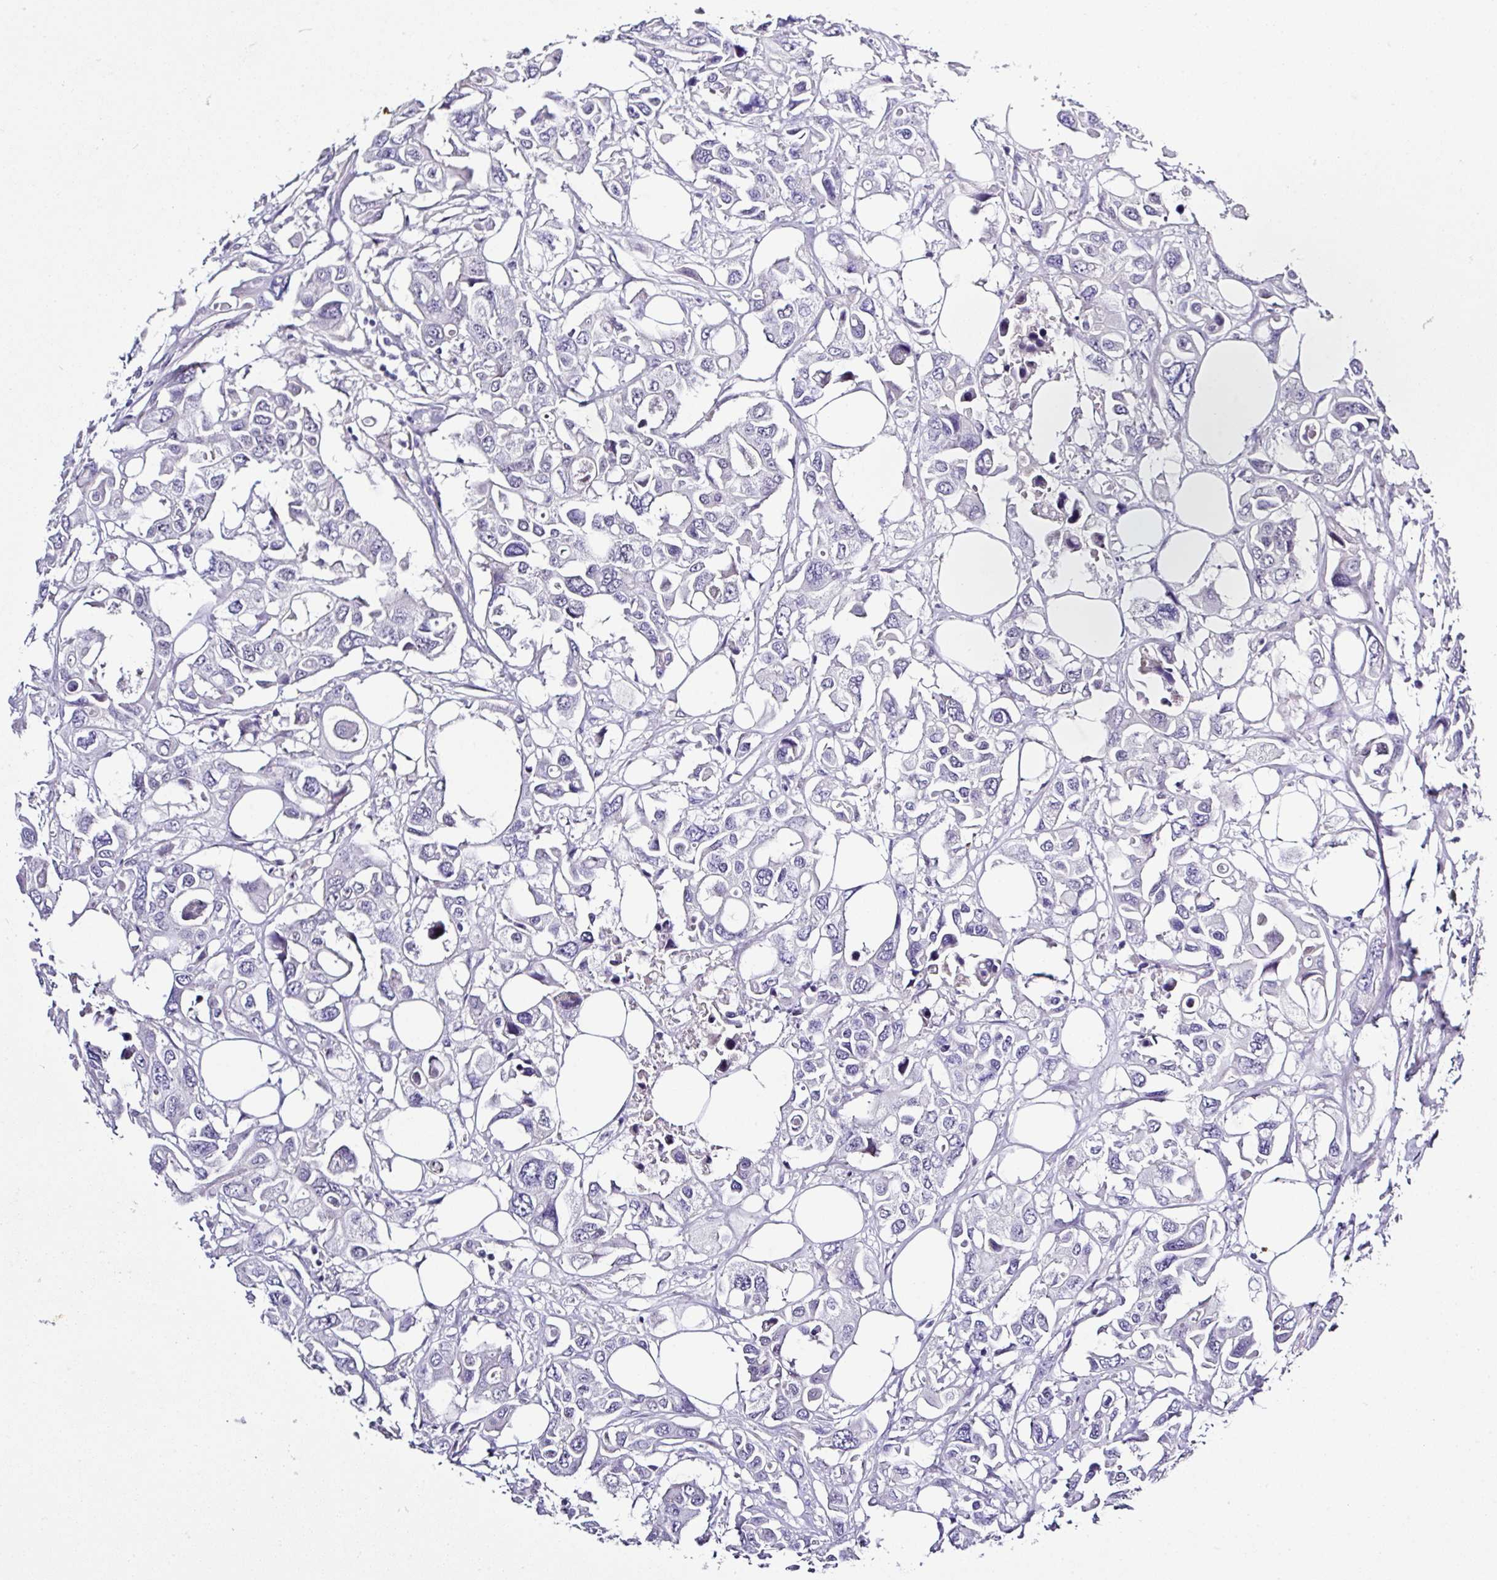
{"staining": {"intensity": "negative", "quantity": "none", "location": "none"}, "tissue": "colorectal cancer", "cell_type": "Tumor cells", "image_type": "cancer", "snomed": [{"axis": "morphology", "description": "Adenocarcinoma, NOS"}, {"axis": "topography", "description": "Colon"}], "caption": "DAB immunohistochemical staining of colorectal cancer exhibits no significant expression in tumor cells.", "gene": "BCL11A", "patient": {"sex": "male", "age": 77}}